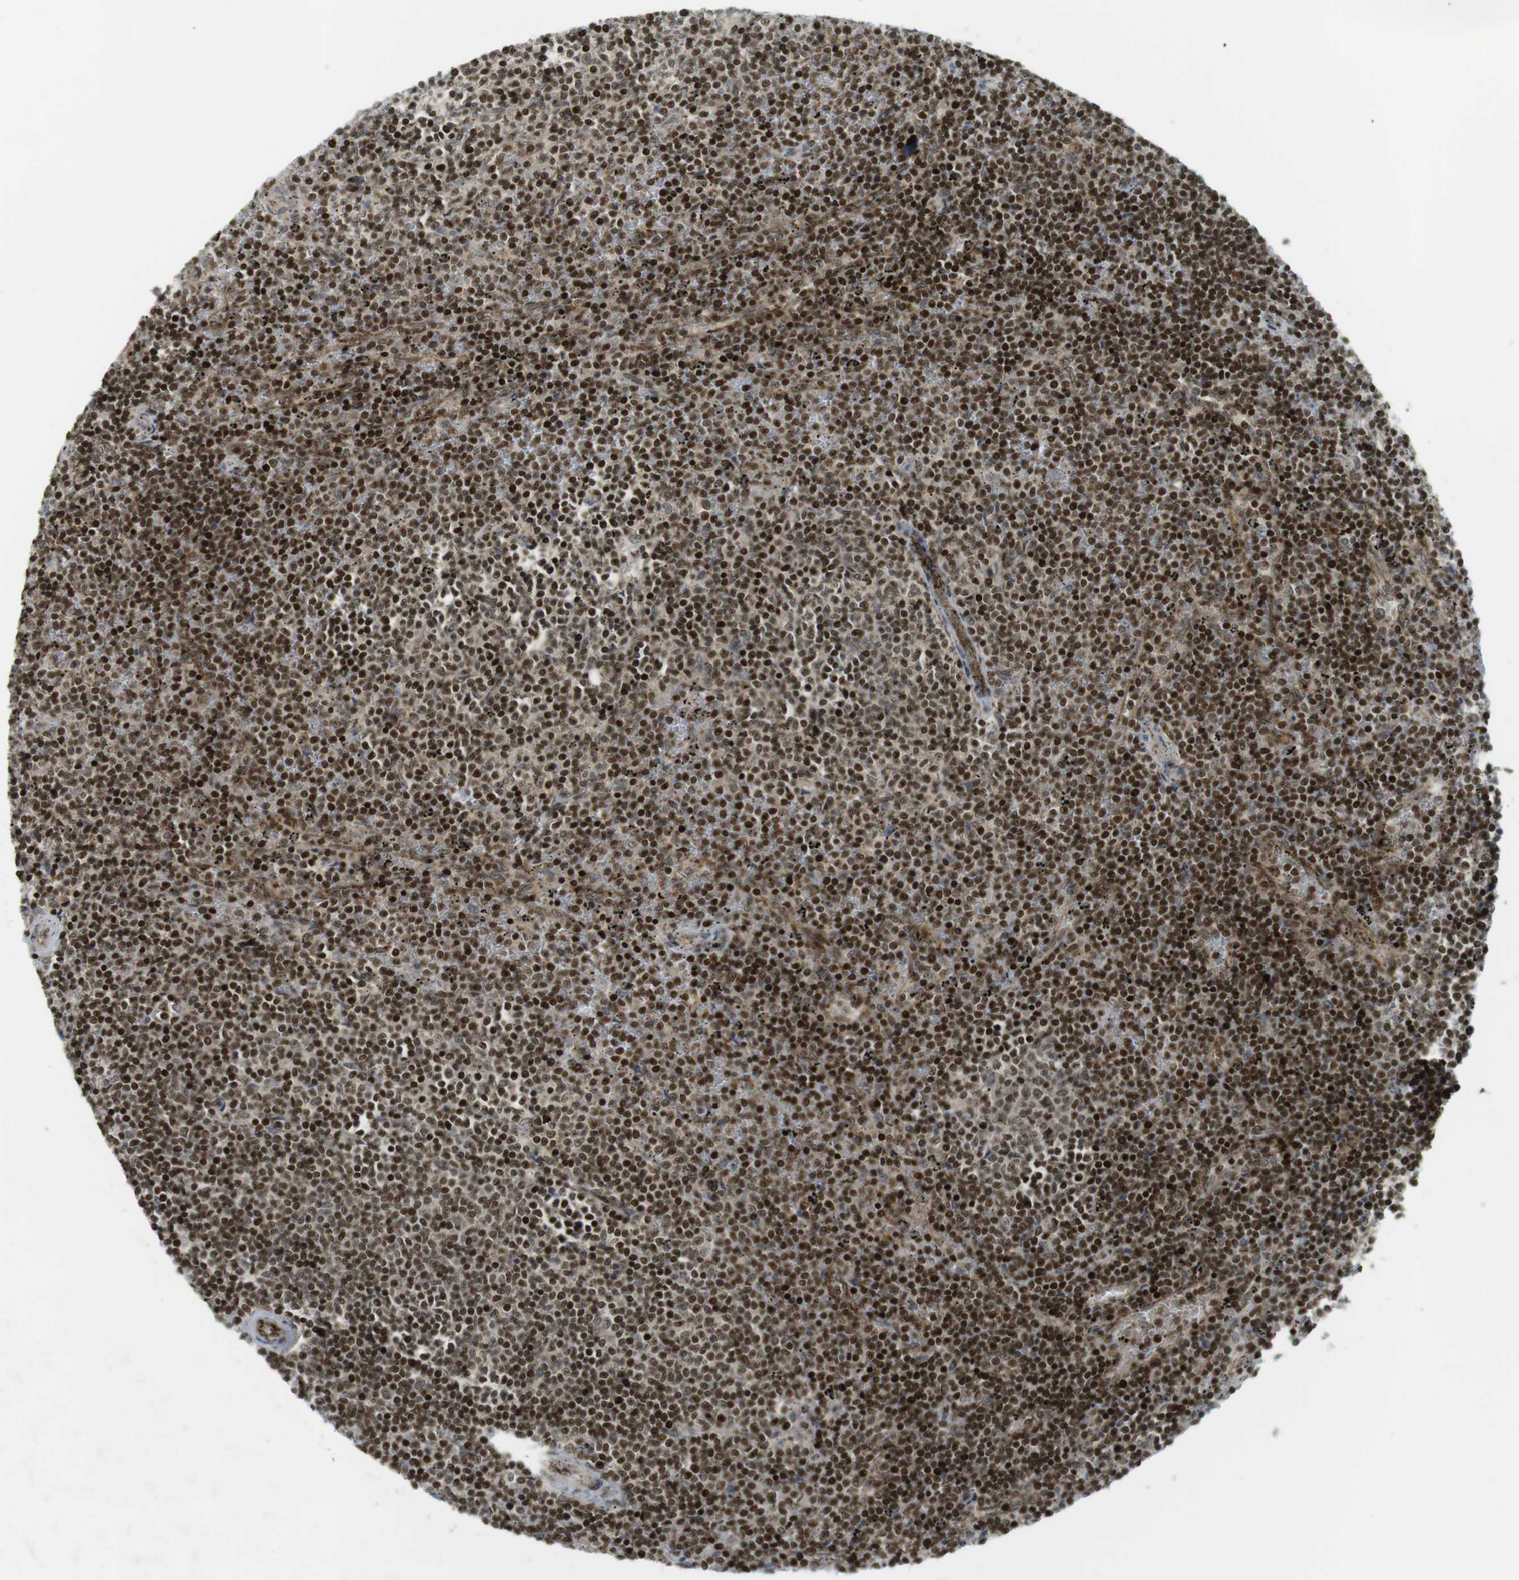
{"staining": {"intensity": "strong", "quantity": "25%-75%", "location": "nuclear"}, "tissue": "lymphoma", "cell_type": "Tumor cells", "image_type": "cancer", "snomed": [{"axis": "morphology", "description": "Malignant lymphoma, non-Hodgkin's type, Low grade"}, {"axis": "topography", "description": "Spleen"}], "caption": "Malignant lymphoma, non-Hodgkin's type (low-grade) tissue shows strong nuclear expression in approximately 25%-75% of tumor cells (Stains: DAB in brown, nuclei in blue, Microscopy: brightfield microscopy at high magnification).", "gene": "PPP1R13B", "patient": {"sex": "female", "age": 50}}